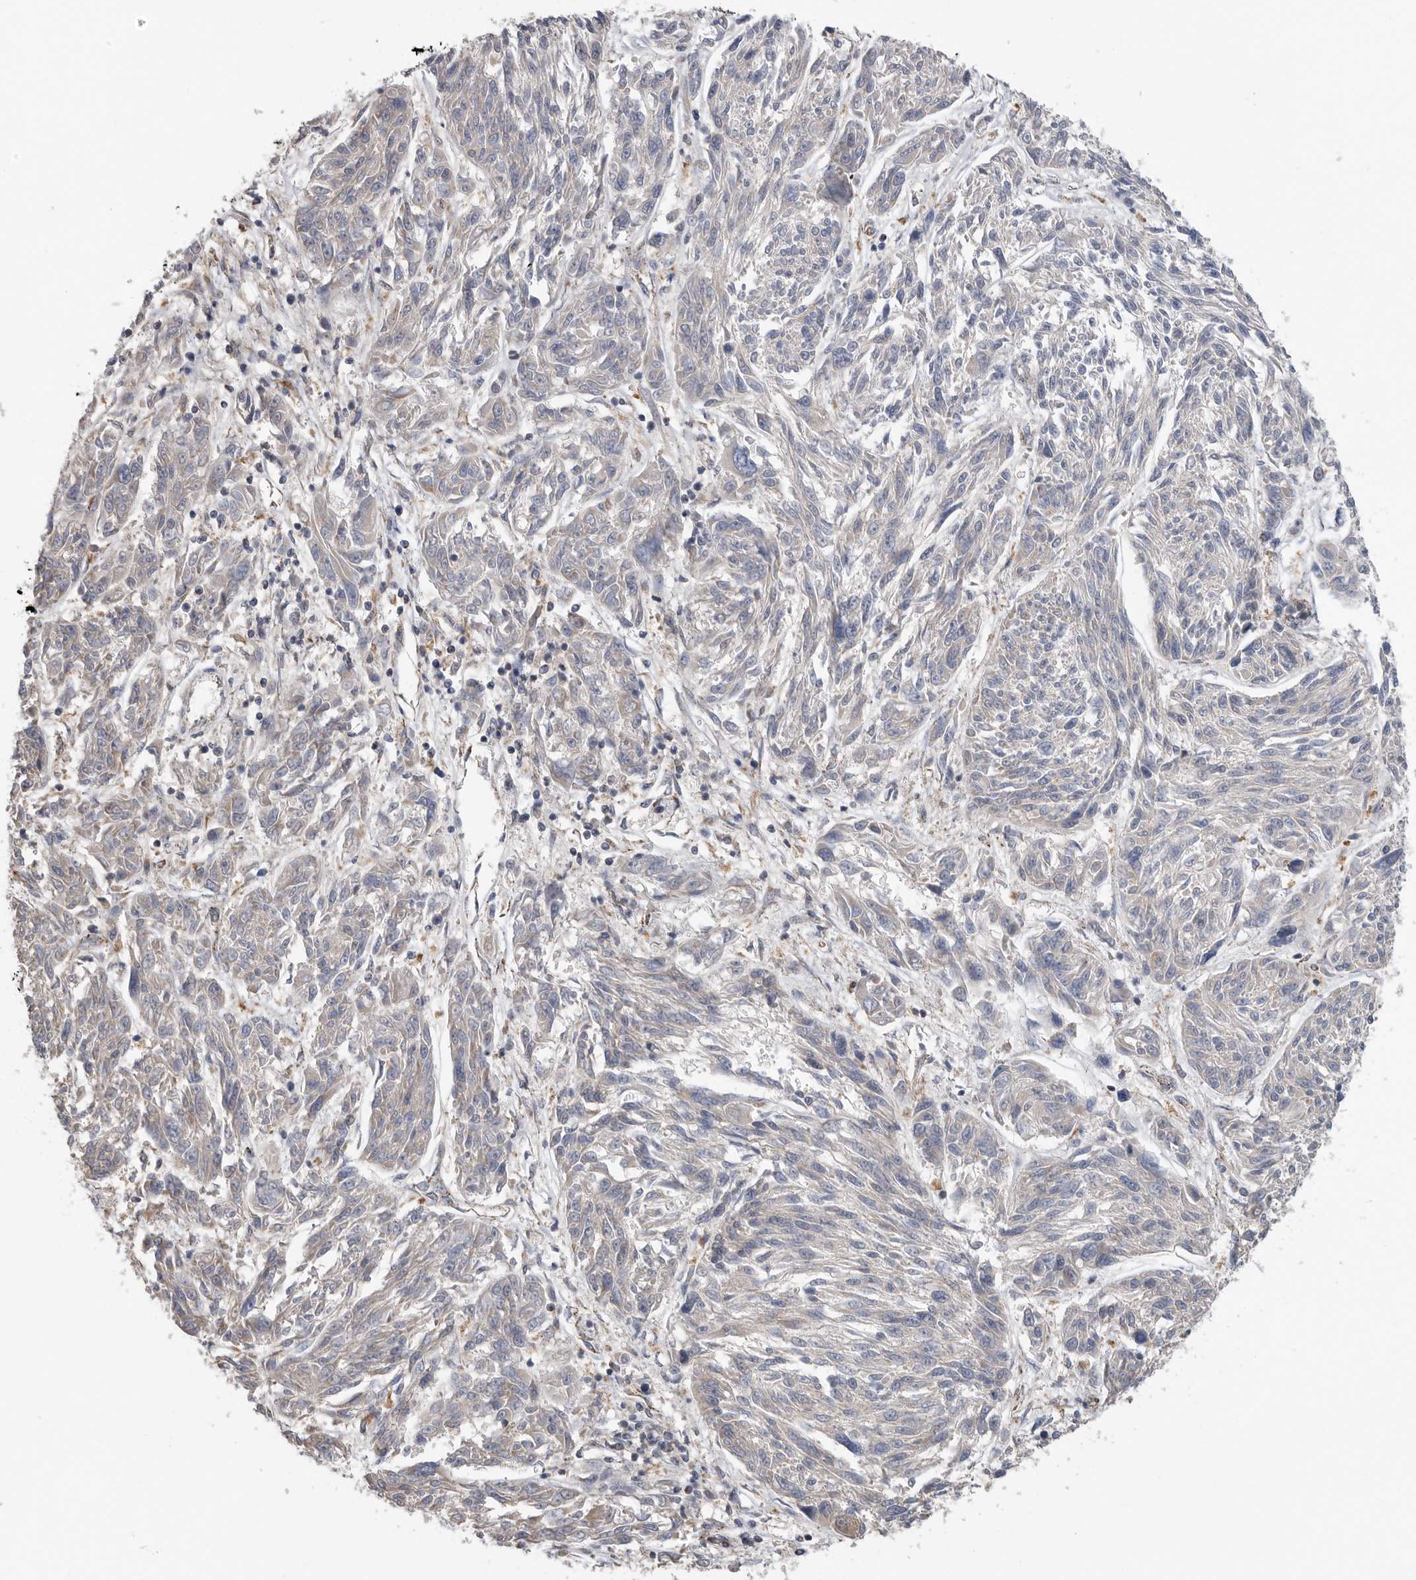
{"staining": {"intensity": "negative", "quantity": "none", "location": "none"}, "tissue": "melanoma", "cell_type": "Tumor cells", "image_type": "cancer", "snomed": [{"axis": "morphology", "description": "Malignant melanoma, NOS"}, {"axis": "topography", "description": "Skin"}], "caption": "Melanoma was stained to show a protein in brown. There is no significant positivity in tumor cells.", "gene": "GALNS", "patient": {"sex": "male", "age": 53}}